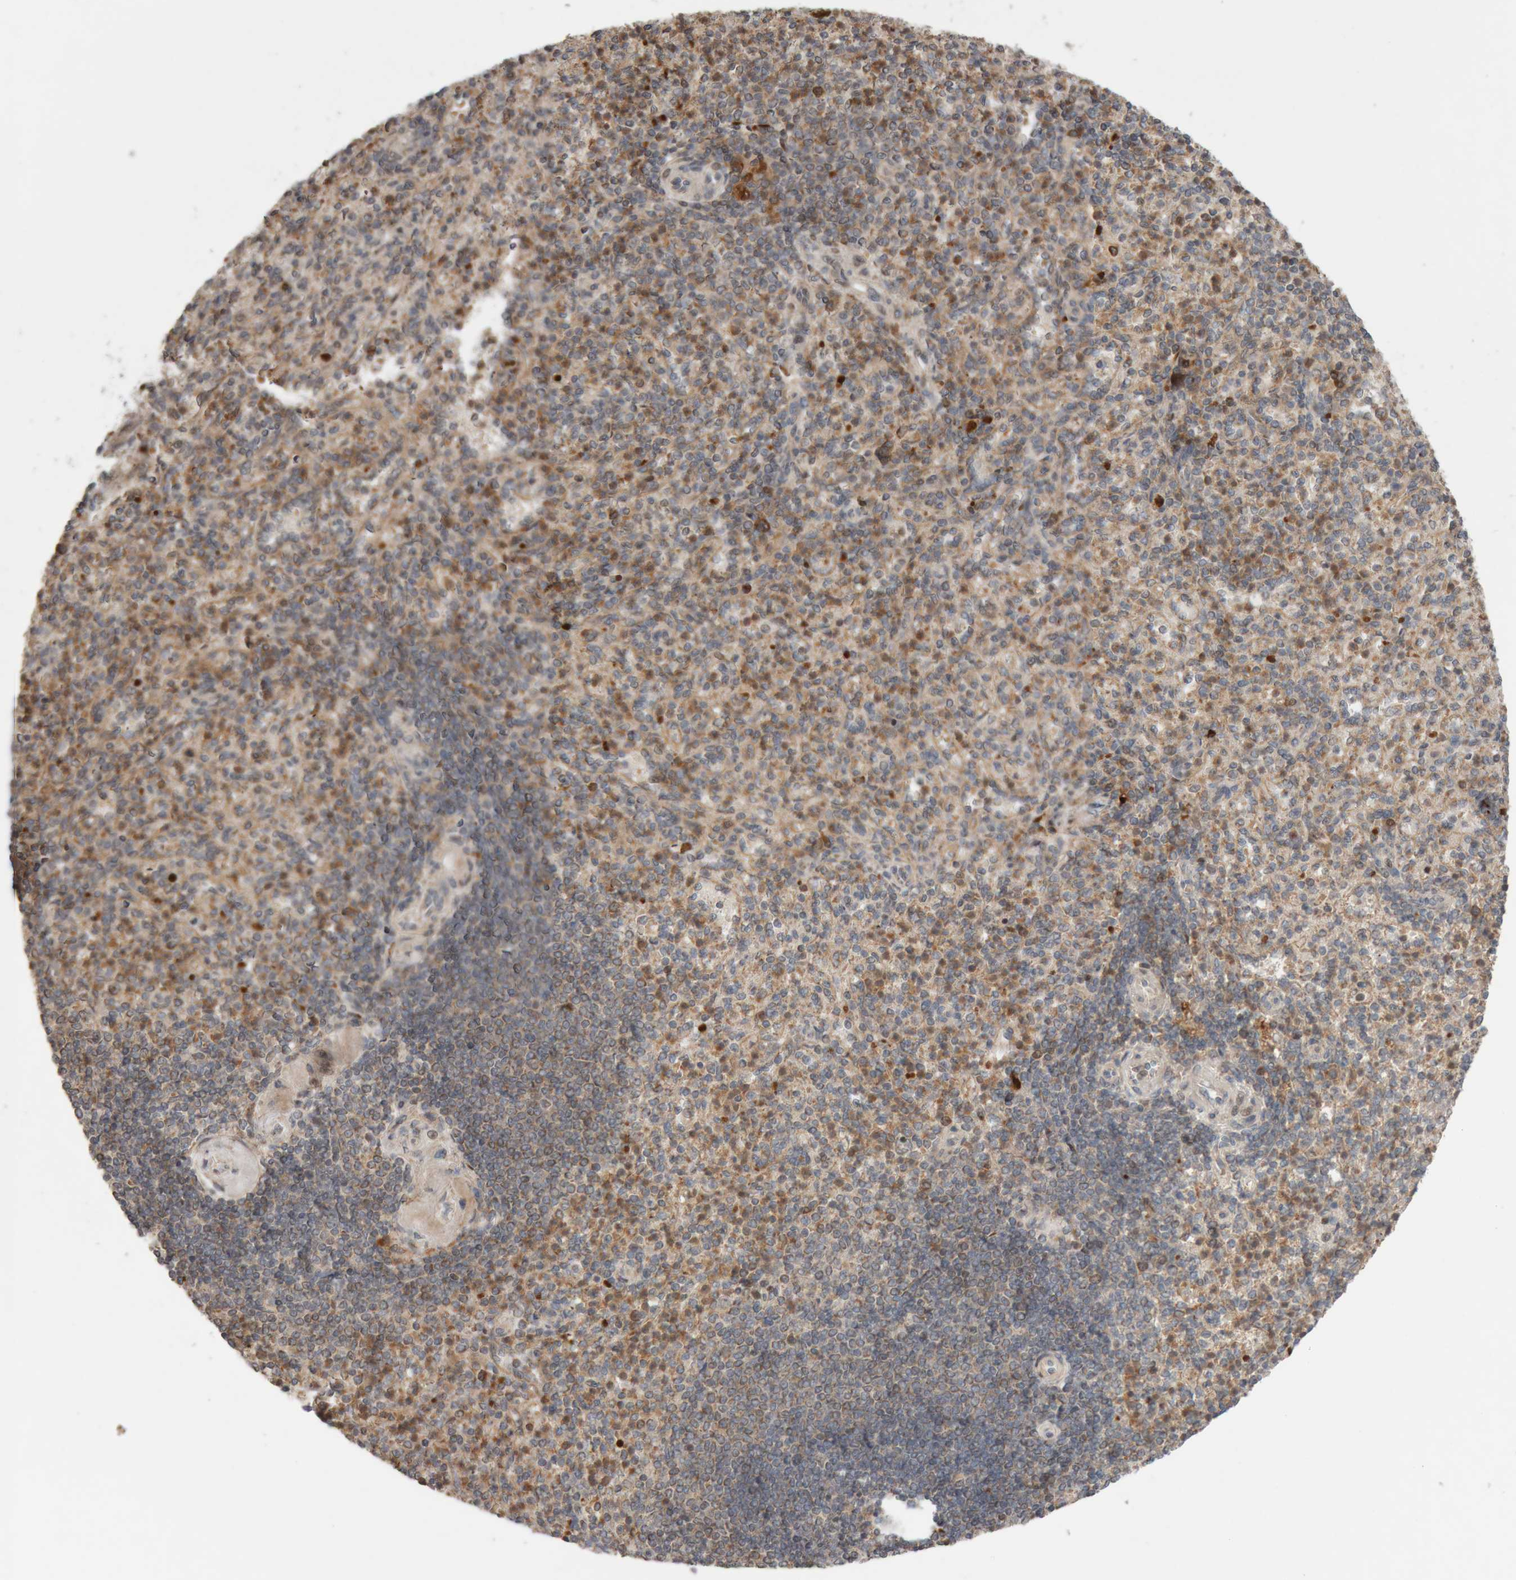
{"staining": {"intensity": "moderate", "quantity": ">75%", "location": "cytoplasmic/membranous"}, "tissue": "spleen", "cell_type": "Cells in red pulp", "image_type": "normal", "snomed": [{"axis": "morphology", "description": "Normal tissue, NOS"}, {"axis": "topography", "description": "Spleen"}], "caption": "The immunohistochemical stain highlights moderate cytoplasmic/membranous staining in cells in red pulp of normal spleen.", "gene": "KIF21B", "patient": {"sex": "female", "age": 74}}